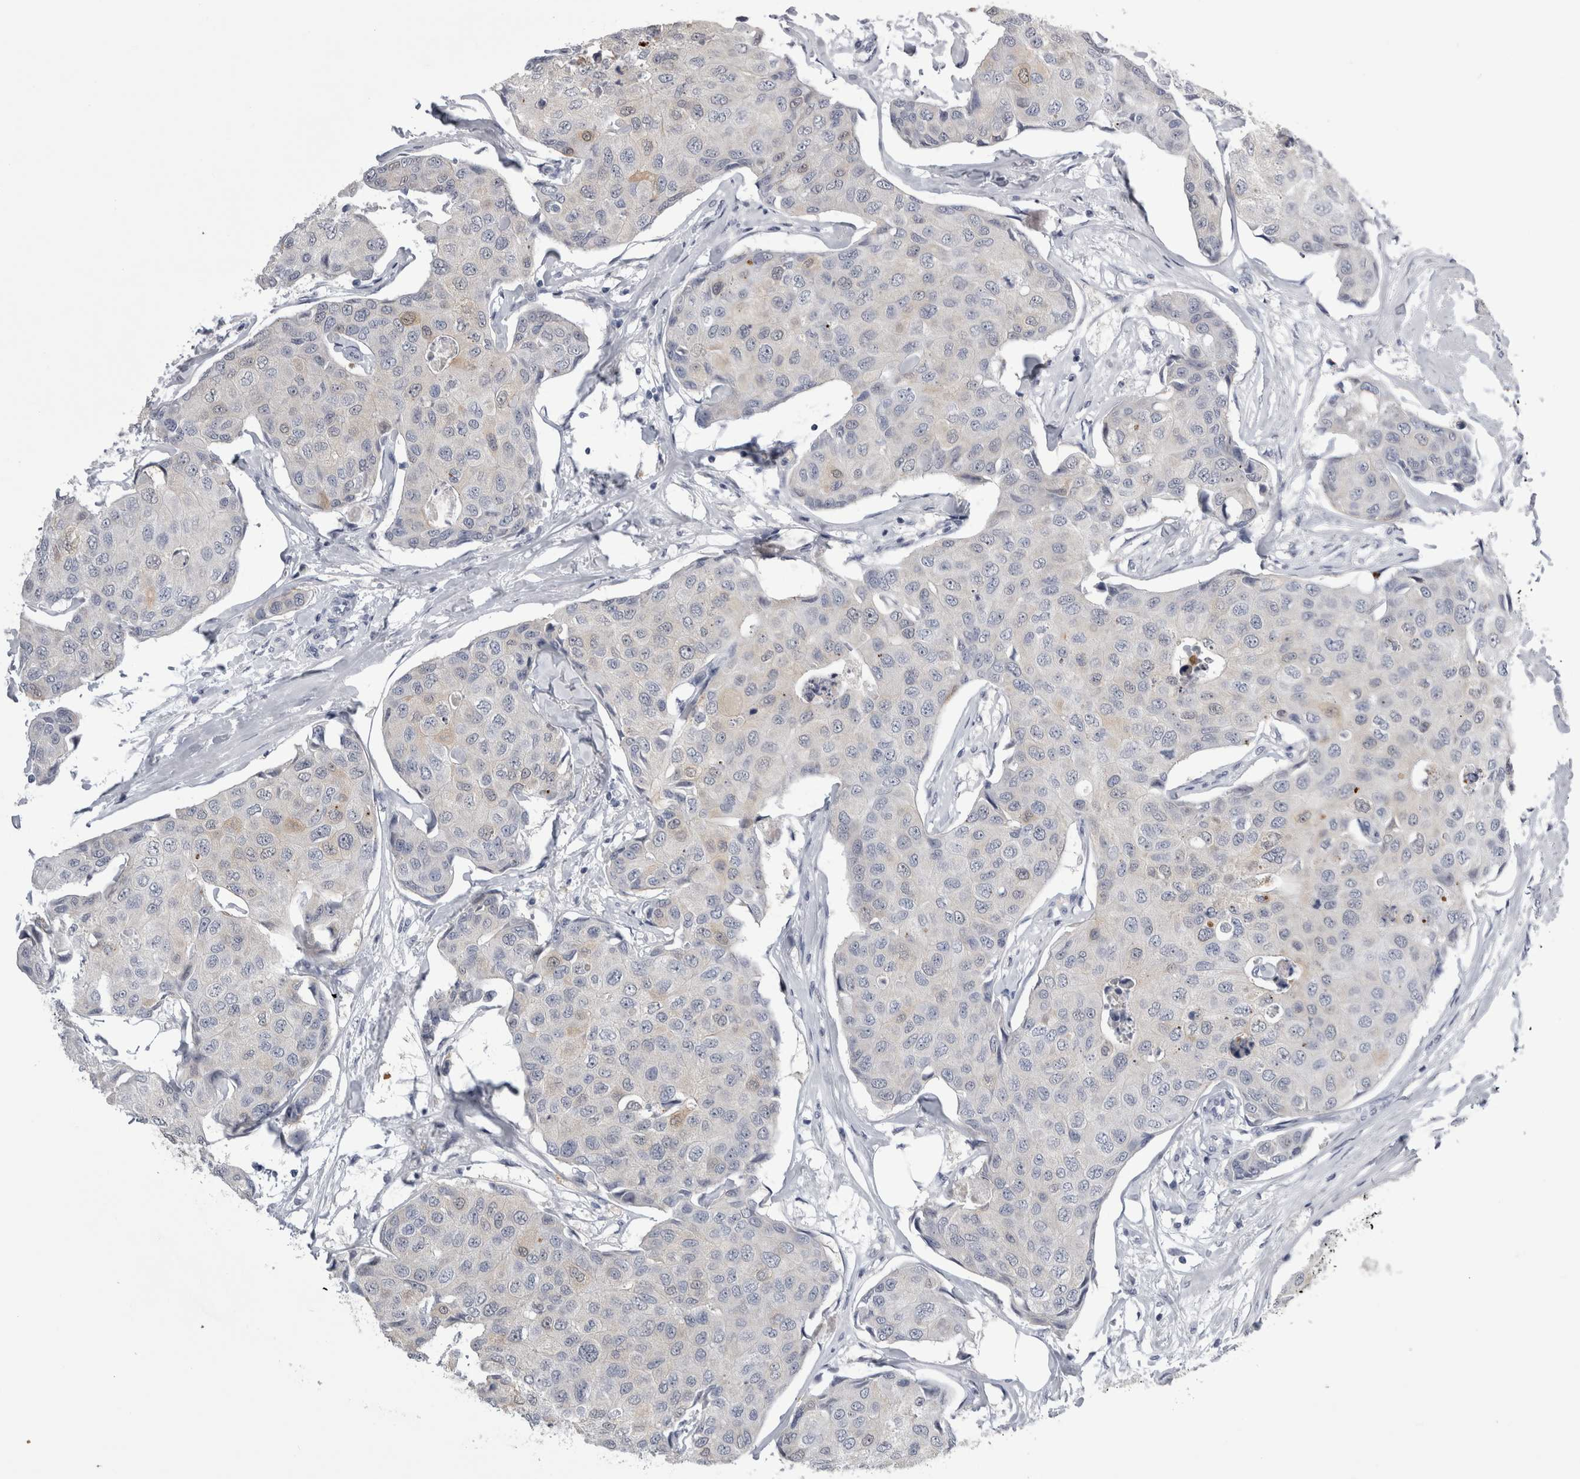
{"staining": {"intensity": "negative", "quantity": "none", "location": "none"}, "tissue": "breast cancer", "cell_type": "Tumor cells", "image_type": "cancer", "snomed": [{"axis": "morphology", "description": "Duct carcinoma"}, {"axis": "topography", "description": "Breast"}], "caption": "High power microscopy micrograph of an immunohistochemistry (IHC) micrograph of invasive ductal carcinoma (breast), revealing no significant positivity in tumor cells.", "gene": "ALDH8A1", "patient": {"sex": "female", "age": 80}}